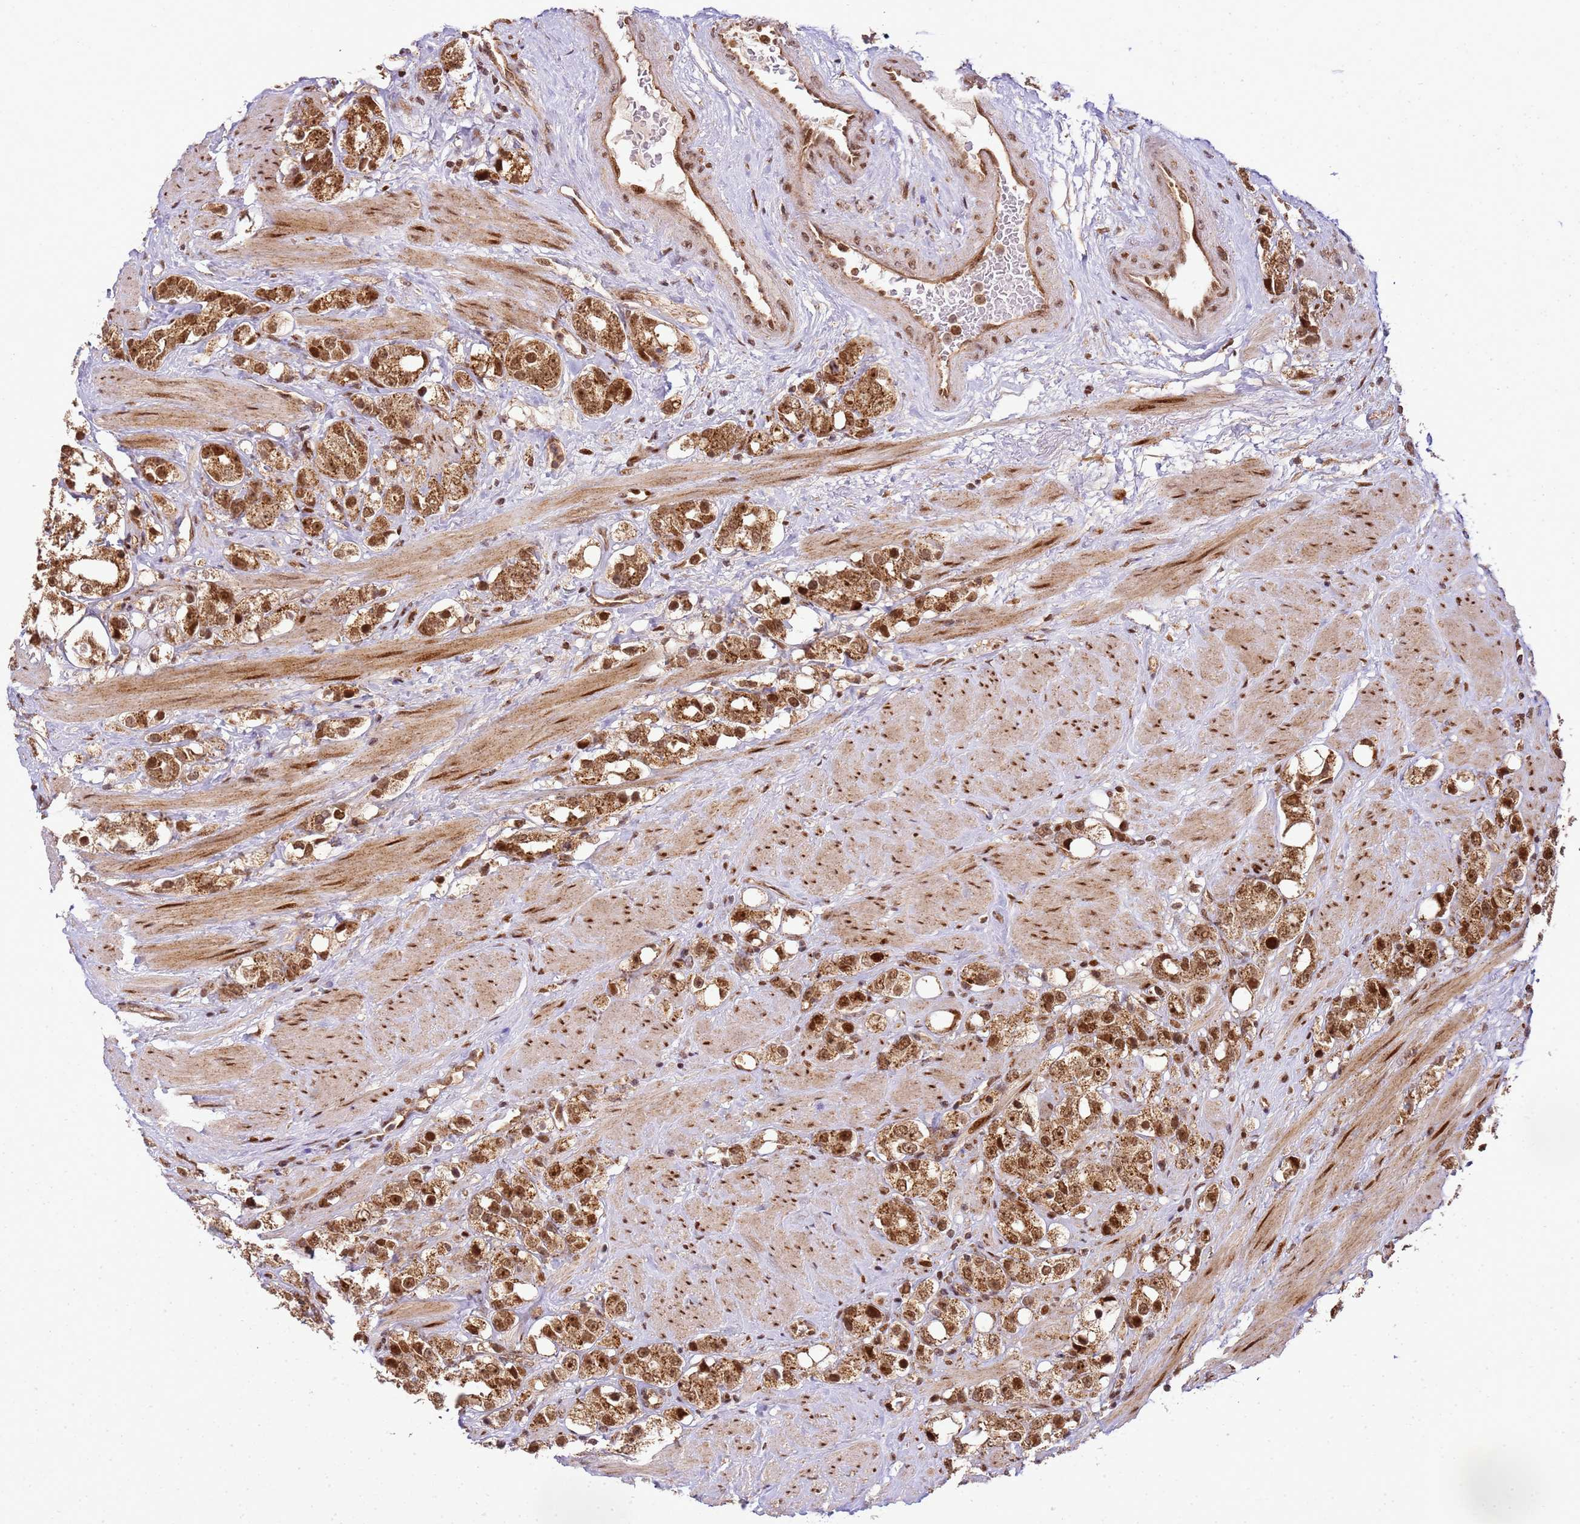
{"staining": {"intensity": "moderate", "quantity": ">75%", "location": "cytoplasmic/membranous,nuclear"}, "tissue": "prostate cancer", "cell_type": "Tumor cells", "image_type": "cancer", "snomed": [{"axis": "morphology", "description": "Adenocarcinoma, NOS"}, {"axis": "topography", "description": "Prostate"}], "caption": "Moderate cytoplasmic/membranous and nuclear positivity for a protein is appreciated in approximately >75% of tumor cells of adenocarcinoma (prostate) using IHC.", "gene": "PEX14", "patient": {"sex": "male", "age": 79}}